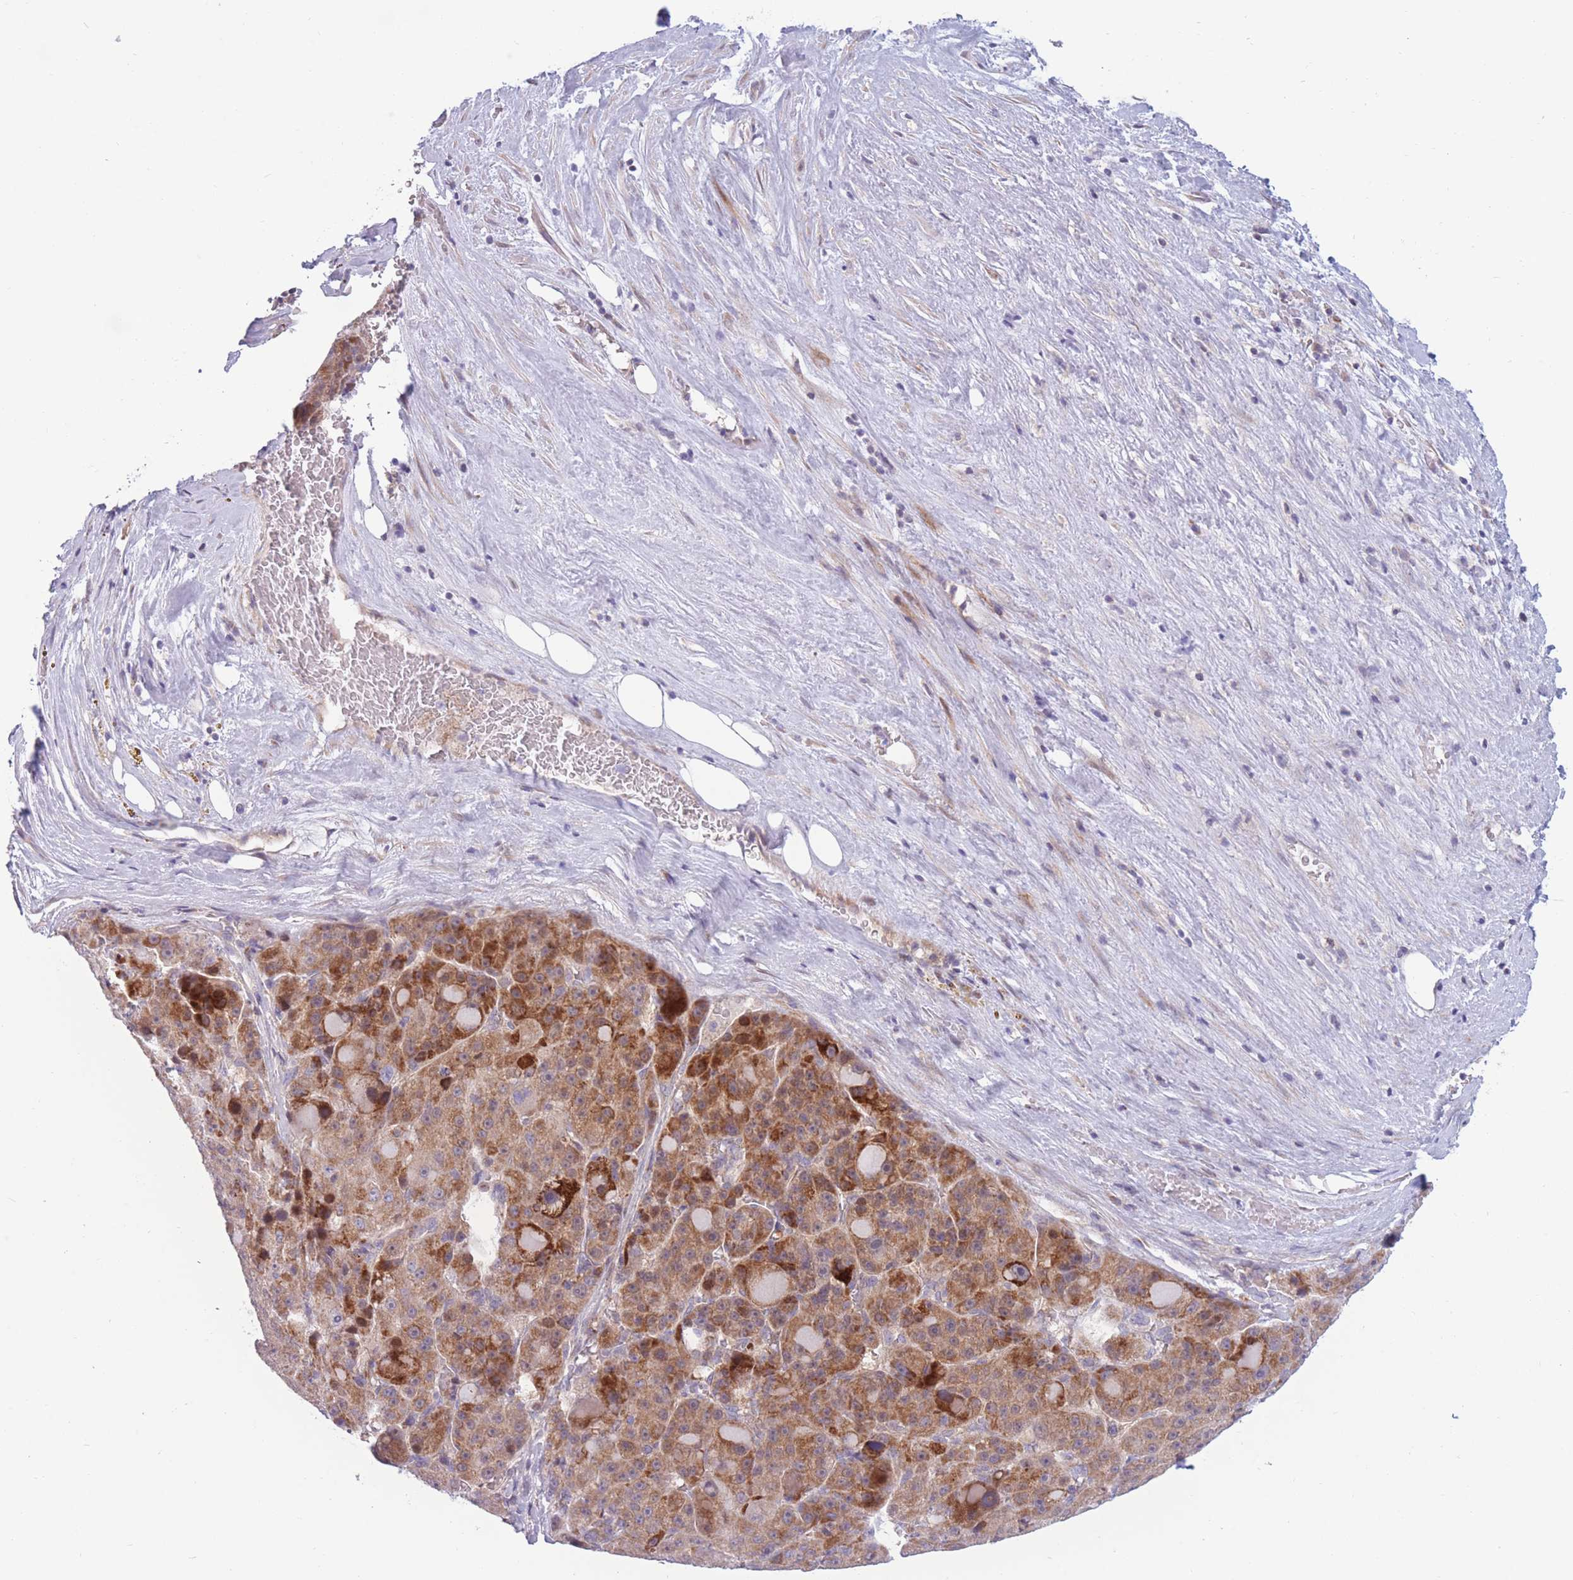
{"staining": {"intensity": "strong", "quantity": ">75%", "location": "cytoplasmic/membranous"}, "tissue": "liver cancer", "cell_type": "Tumor cells", "image_type": "cancer", "snomed": [{"axis": "morphology", "description": "Carcinoma, Hepatocellular, NOS"}, {"axis": "topography", "description": "Liver"}], "caption": "The immunohistochemical stain shows strong cytoplasmic/membranous expression in tumor cells of liver cancer (hepatocellular carcinoma) tissue.", "gene": "PDE4A", "patient": {"sex": "male", "age": 76}}